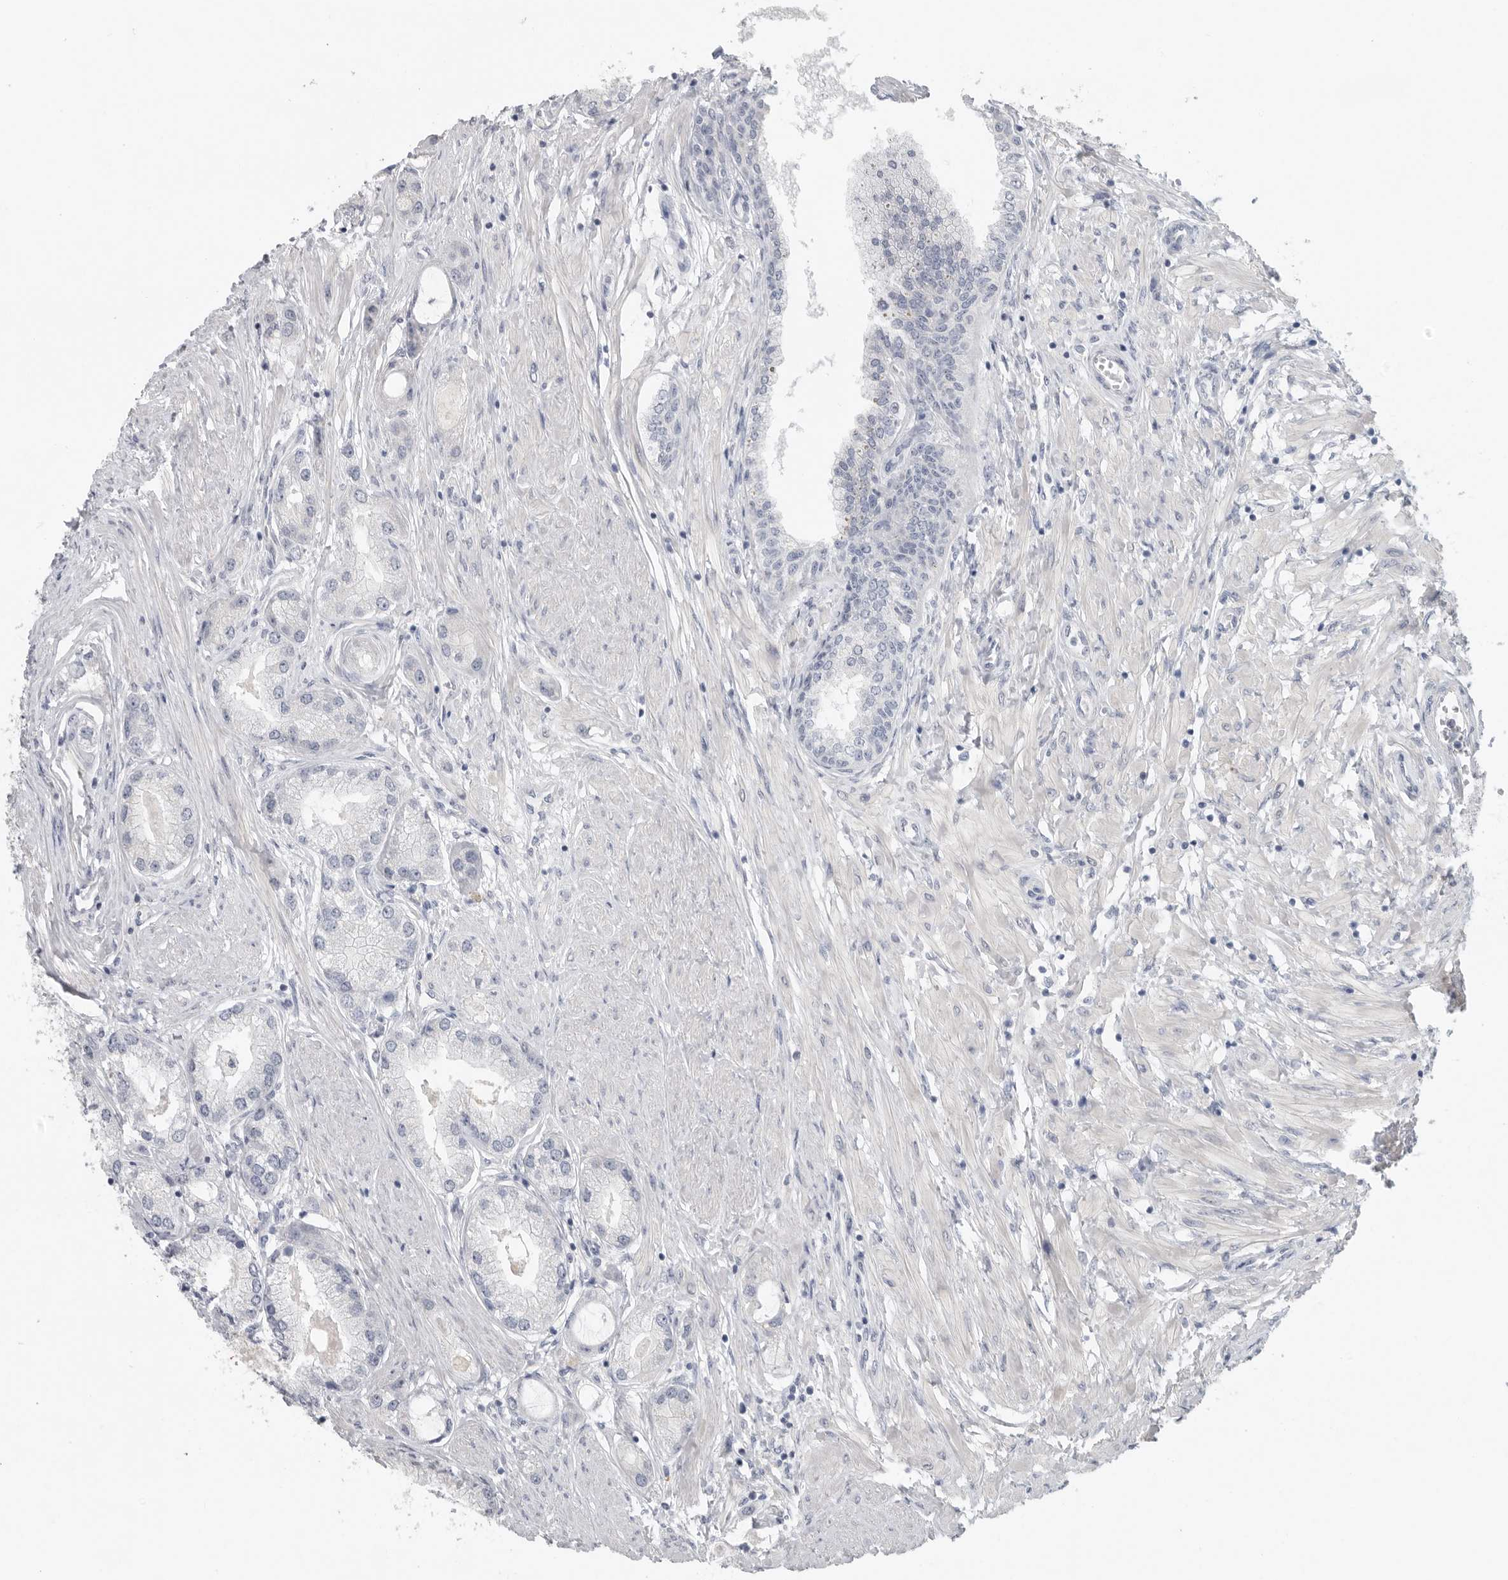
{"staining": {"intensity": "negative", "quantity": "none", "location": "none"}, "tissue": "prostate cancer", "cell_type": "Tumor cells", "image_type": "cancer", "snomed": [{"axis": "morphology", "description": "Adenocarcinoma, Low grade"}, {"axis": "topography", "description": "Prostate"}], "caption": "Human adenocarcinoma (low-grade) (prostate) stained for a protein using IHC exhibits no expression in tumor cells.", "gene": "REG4", "patient": {"sex": "male", "age": 62}}